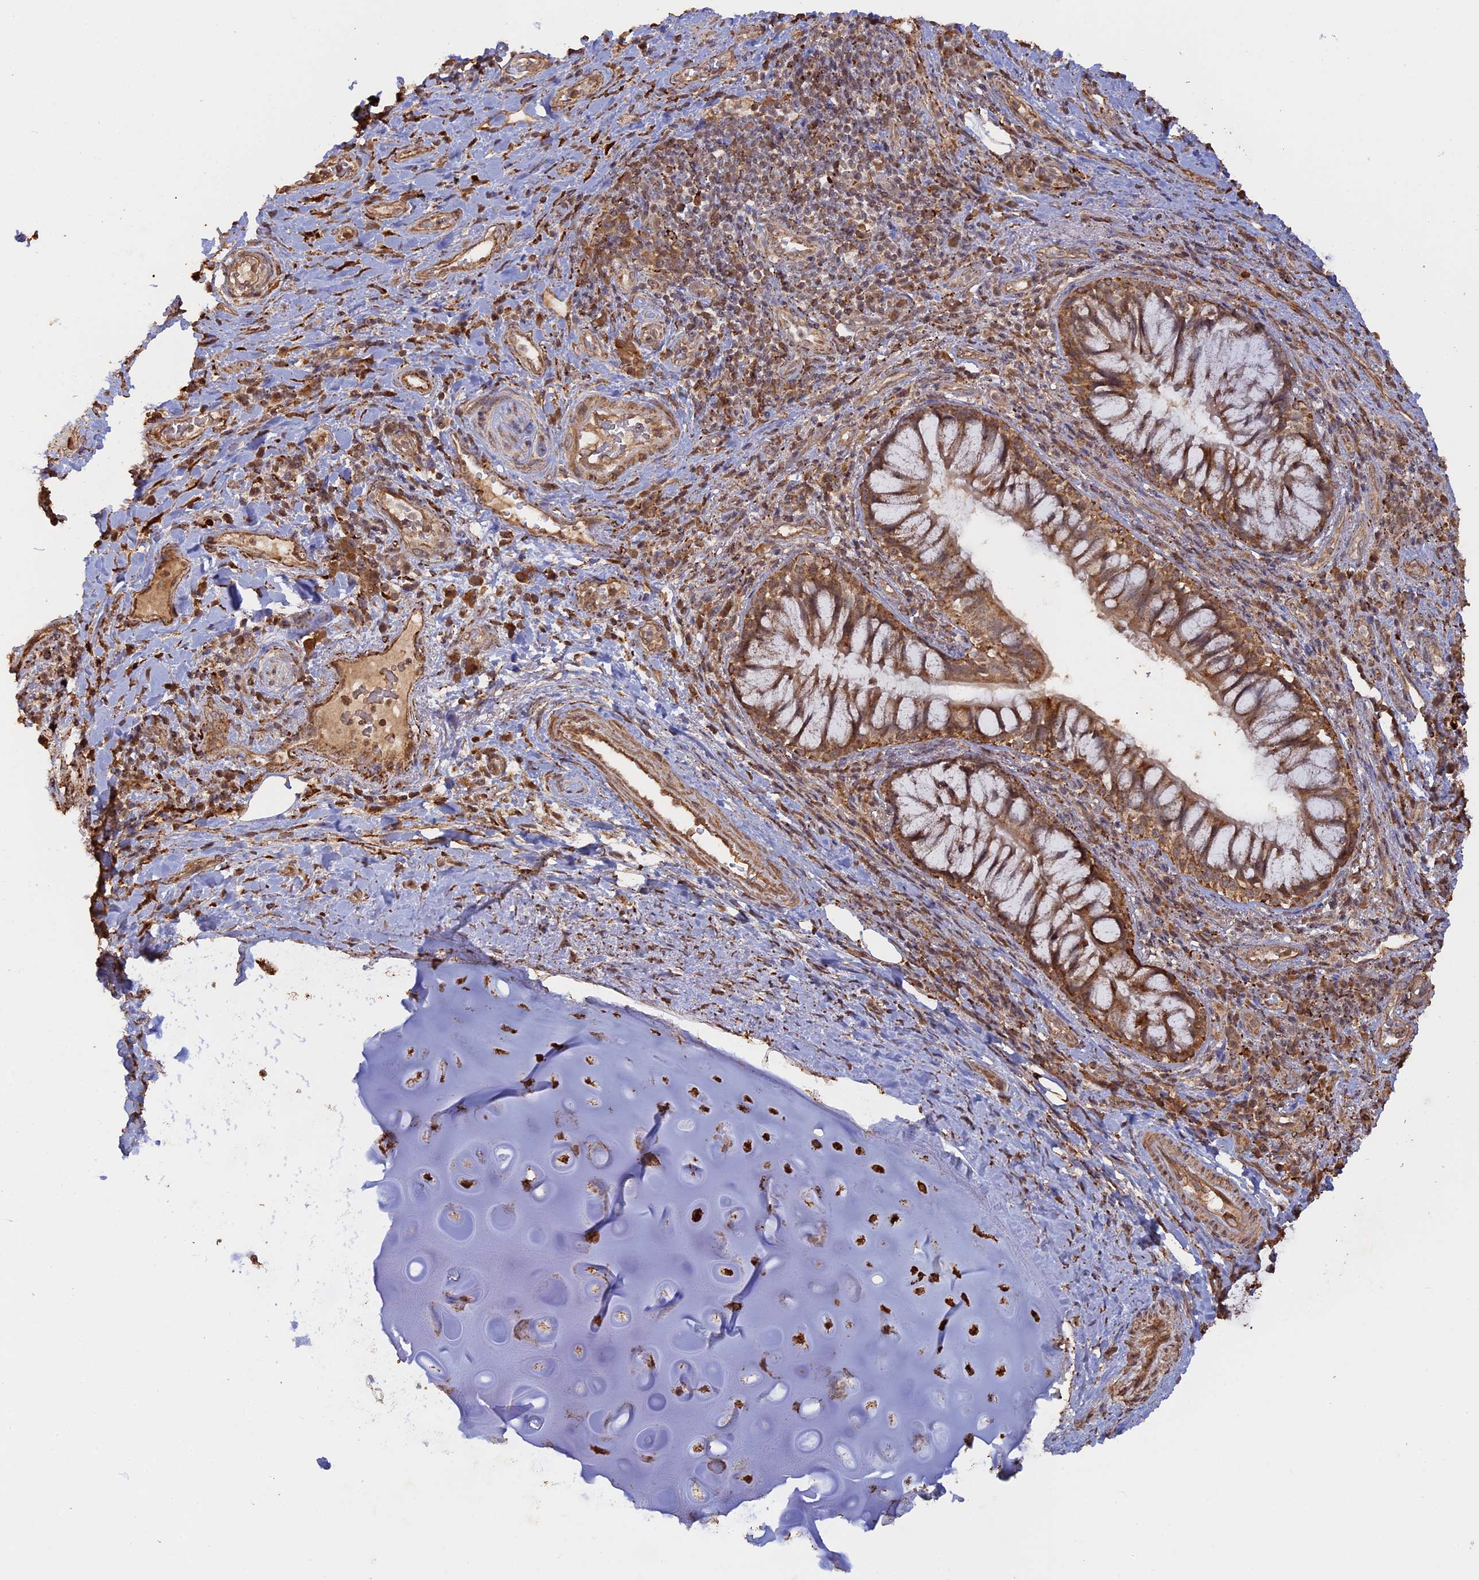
{"staining": {"intensity": "moderate", "quantity": "25%-75%", "location": "cytoplasmic/membranous"}, "tissue": "adipose tissue", "cell_type": "Adipocytes", "image_type": "normal", "snomed": [{"axis": "morphology", "description": "Normal tissue, NOS"}, {"axis": "morphology", "description": "Squamous cell carcinoma, NOS"}, {"axis": "topography", "description": "Bronchus"}, {"axis": "topography", "description": "Lung"}], "caption": "This is an image of immunohistochemistry staining of unremarkable adipose tissue, which shows moderate expression in the cytoplasmic/membranous of adipocytes.", "gene": "FAM210B", "patient": {"sex": "male", "age": 64}}